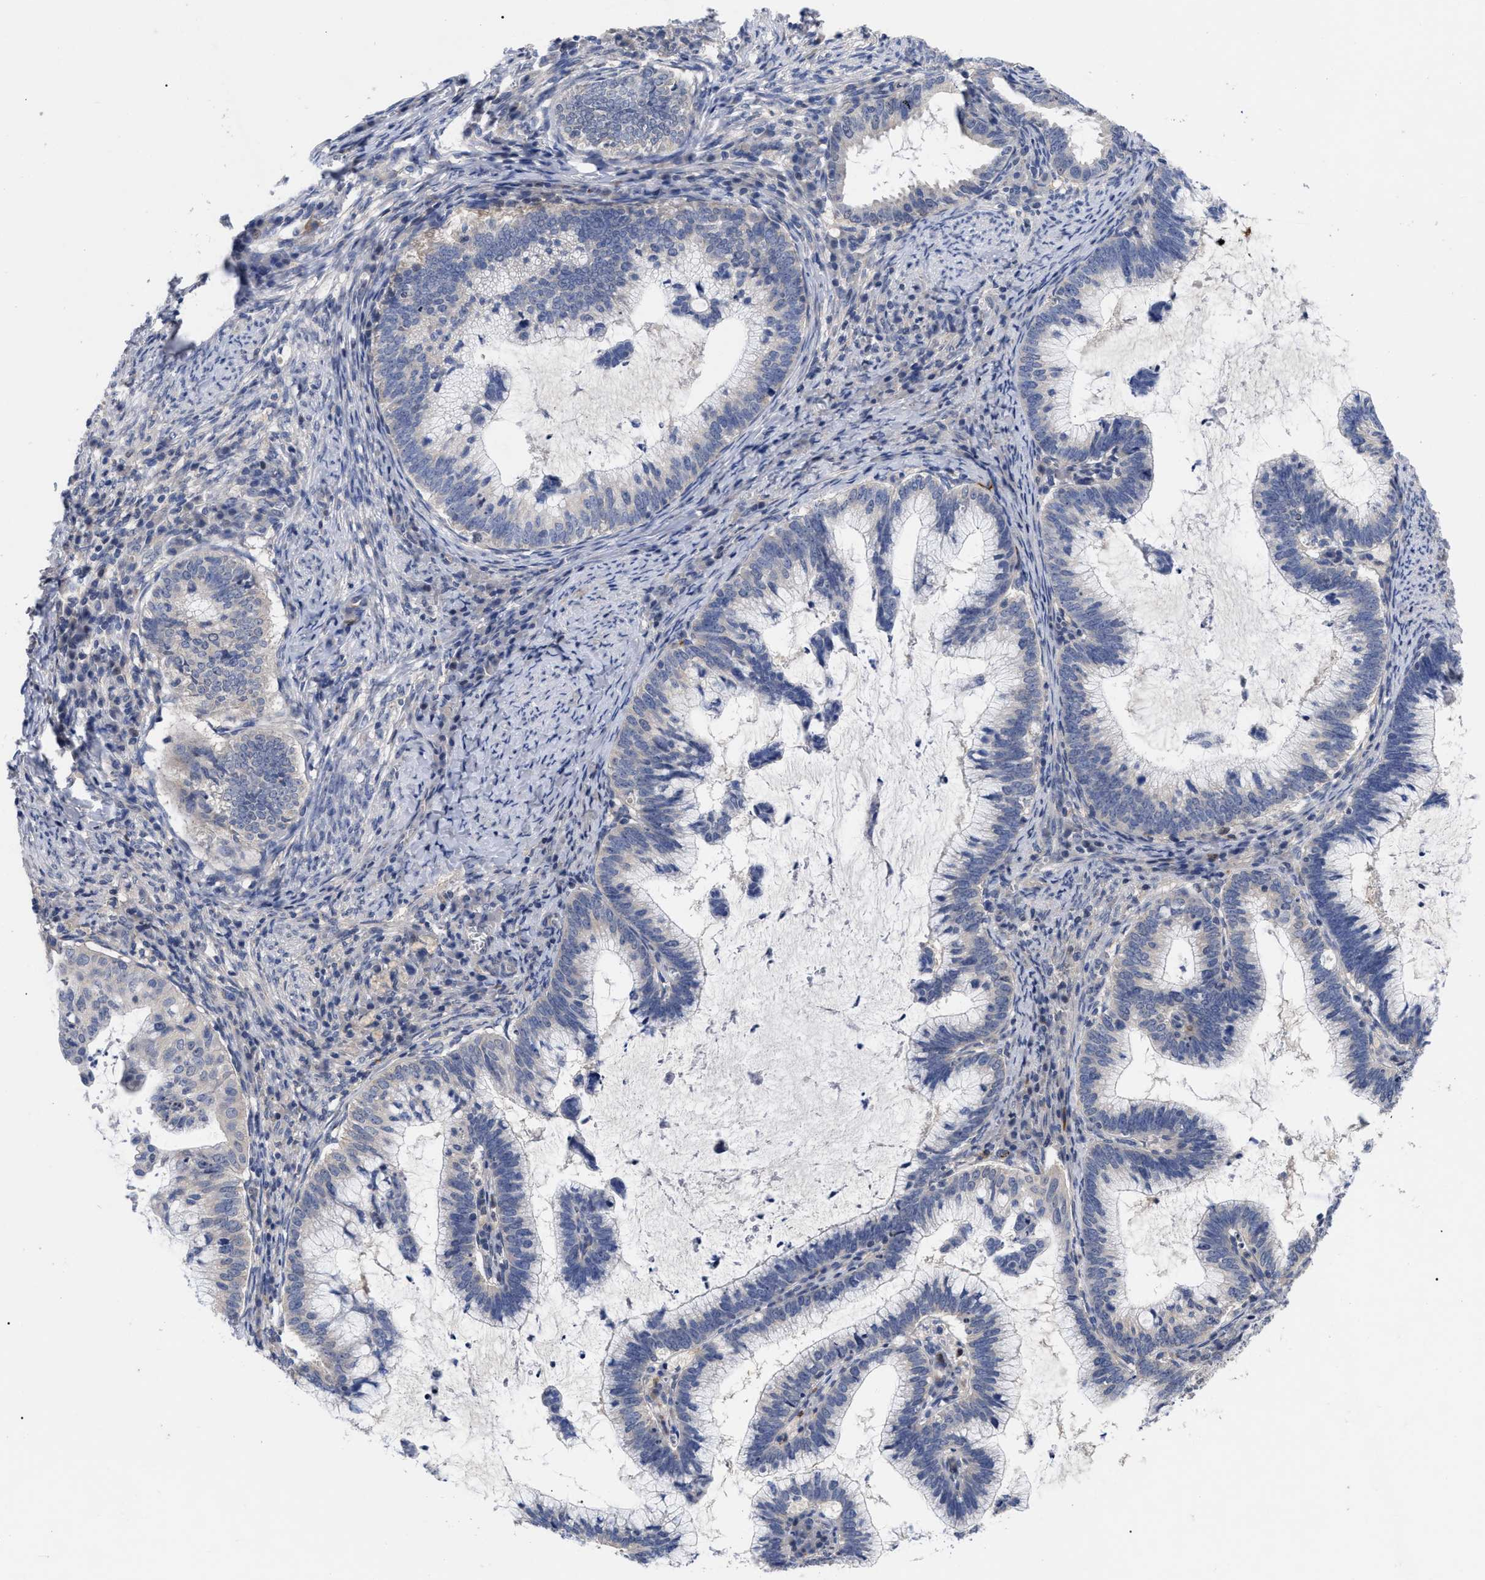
{"staining": {"intensity": "negative", "quantity": "none", "location": "none"}, "tissue": "cervical cancer", "cell_type": "Tumor cells", "image_type": "cancer", "snomed": [{"axis": "morphology", "description": "Adenocarcinoma, NOS"}, {"axis": "topography", "description": "Cervix"}], "caption": "This is an immunohistochemistry (IHC) micrograph of human adenocarcinoma (cervical). There is no positivity in tumor cells.", "gene": "CCN5", "patient": {"sex": "female", "age": 36}}